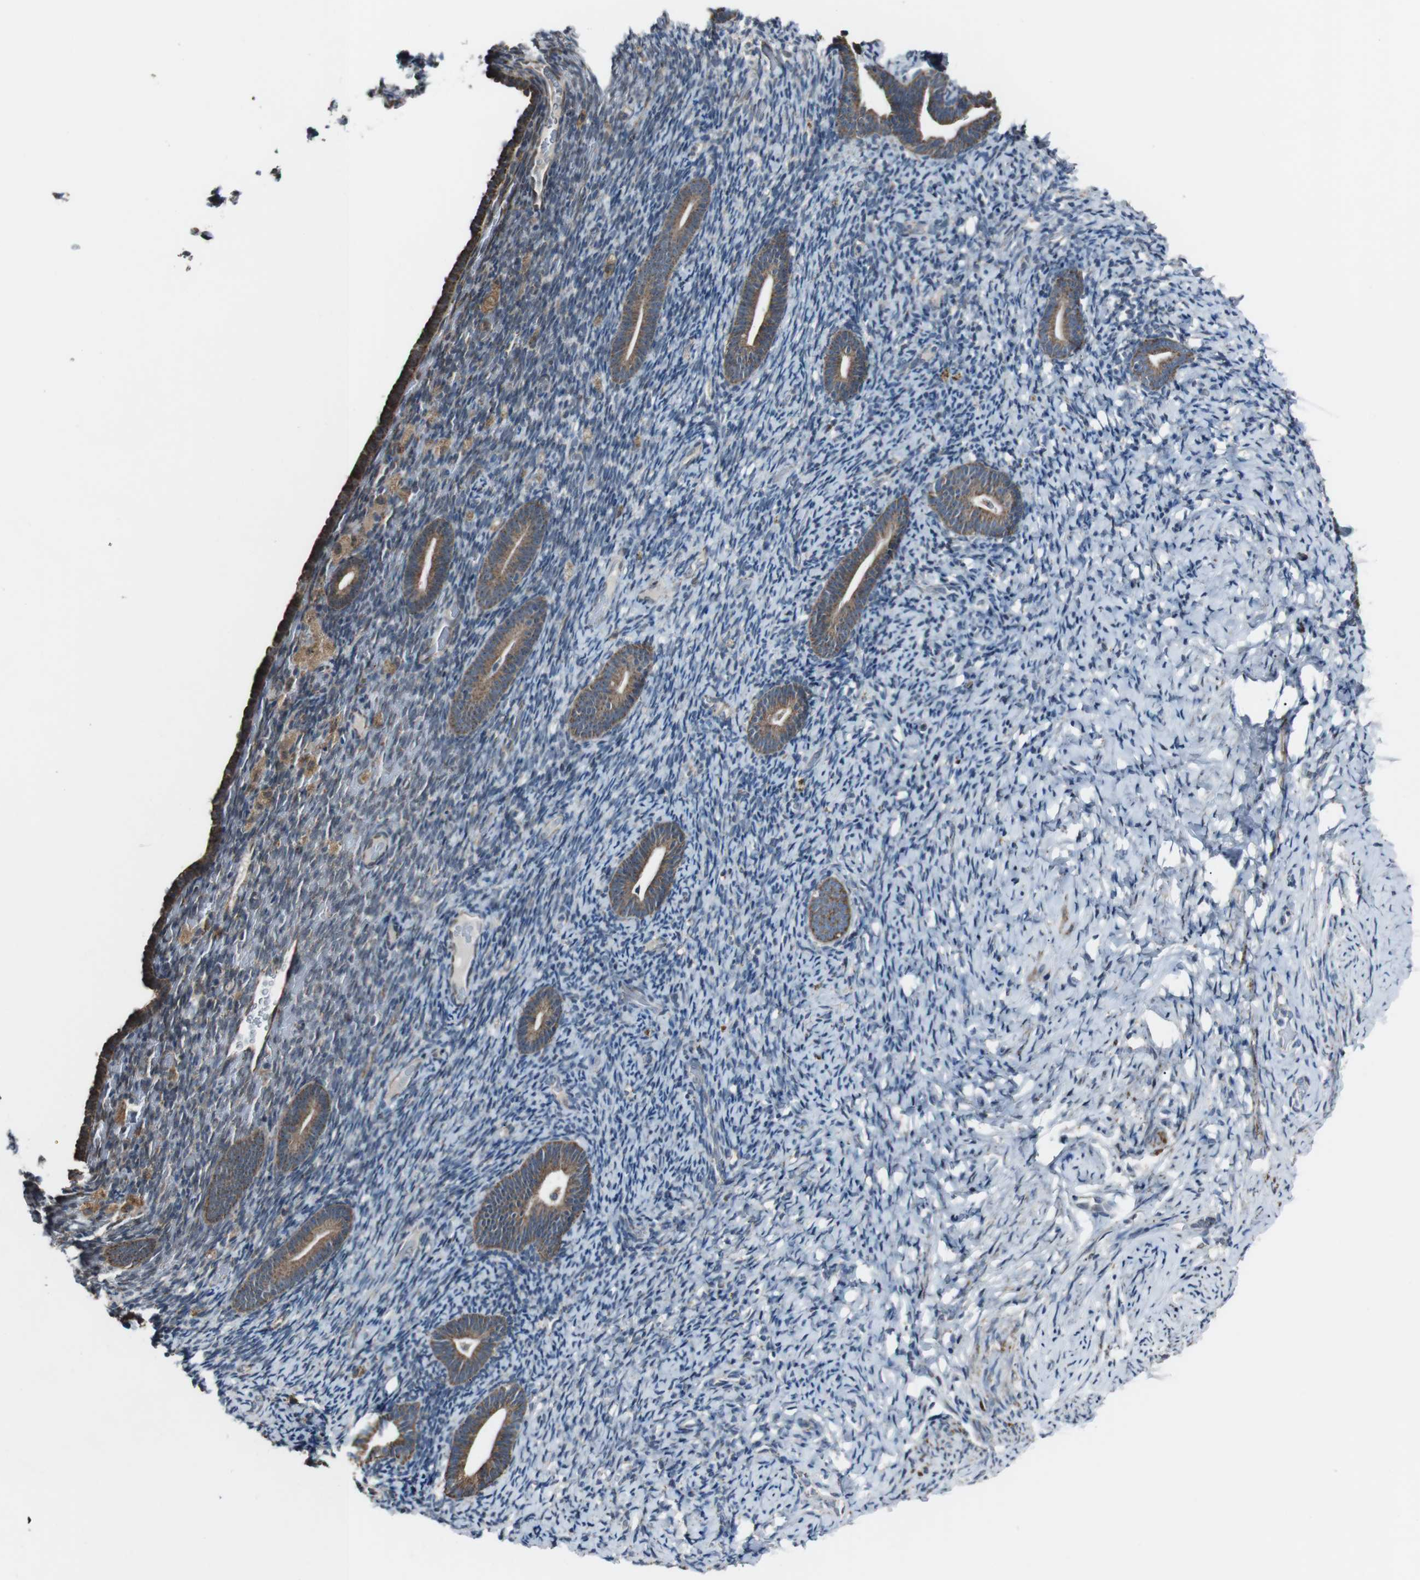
{"staining": {"intensity": "negative", "quantity": "none", "location": "none"}, "tissue": "endometrium", "cell_type": "Cells in endometrial stroma", "image_type": "normal", "snomed": [{"axis": "morphology", "description": "Normal tissue, NOS"}, {"axis": "topography", "description": "Endometrium"}], "caption": "This photomicrograph is of normal endometrium stained with immunohistochemistry to label a protein in brown with the nuclei are counter-stained blue. There is no staining in cells in endometrial stroma.", "gene": "CISD2", "patient": {"sex": "female", "age": 51}}